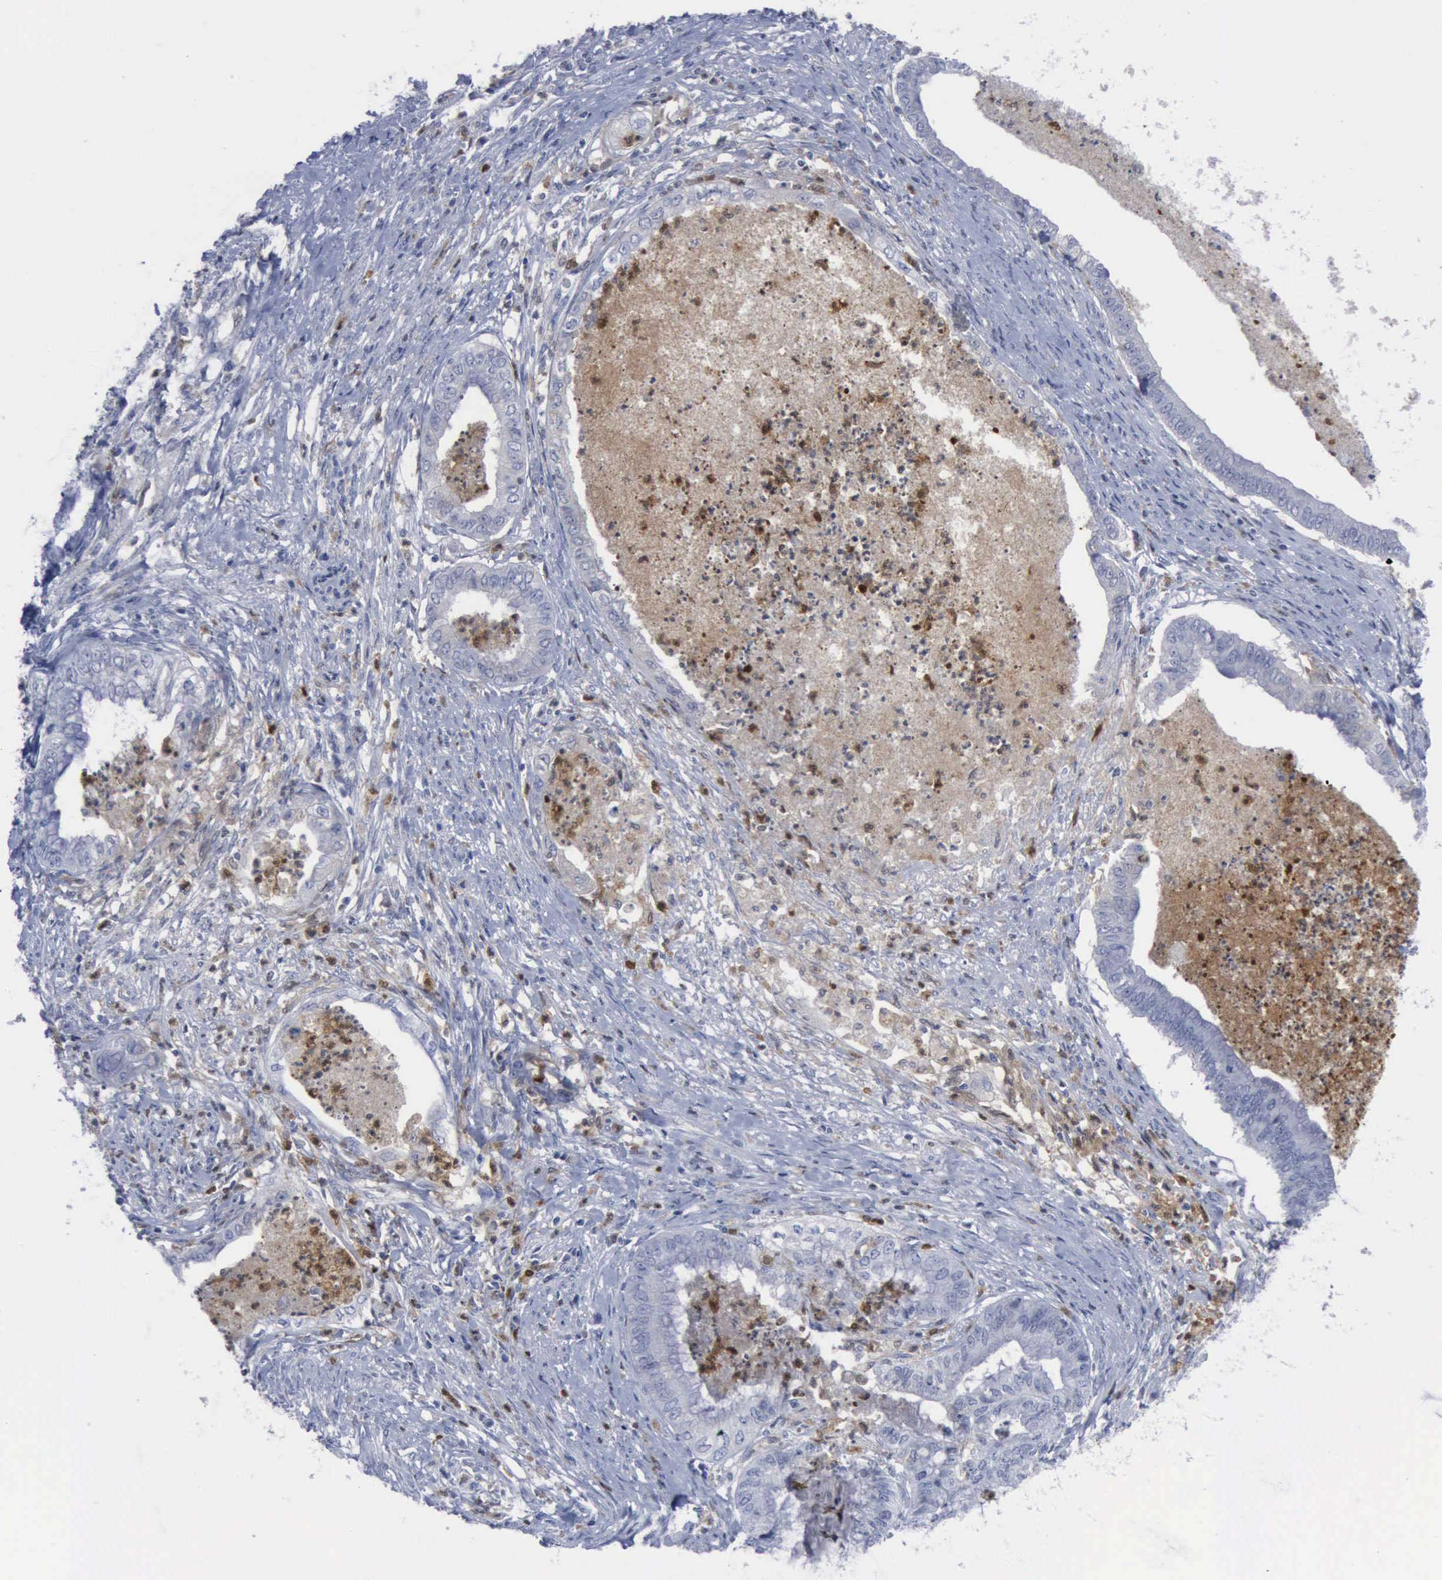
{"staining": {"intensity": "negative", "quantity": "none", "location": "none"}, "tissue": "endometrial cancer", "cell_type": "Tumor cells", "image_type": "cancer", "snomed": [{"axis": "morphology", "description": "Necrosis, NOS"}, {"axis": "morphology", "description": "Adenocarcinoma, NOS"}, {"axis": "topography", "description": "Endometrium"}], "caption": "Immunohistochemistry (IHC) histopathology image of adenocarcinoma (endometrial) stained for a protein (brown), which demonstrates no staining in tumor cells. (DAB (3,3'-diaminobenzidine) immunohistochemistry (IHC), high magnification).", "gene": "CSTA", "patient": {"sex": "female", "age": 79}}